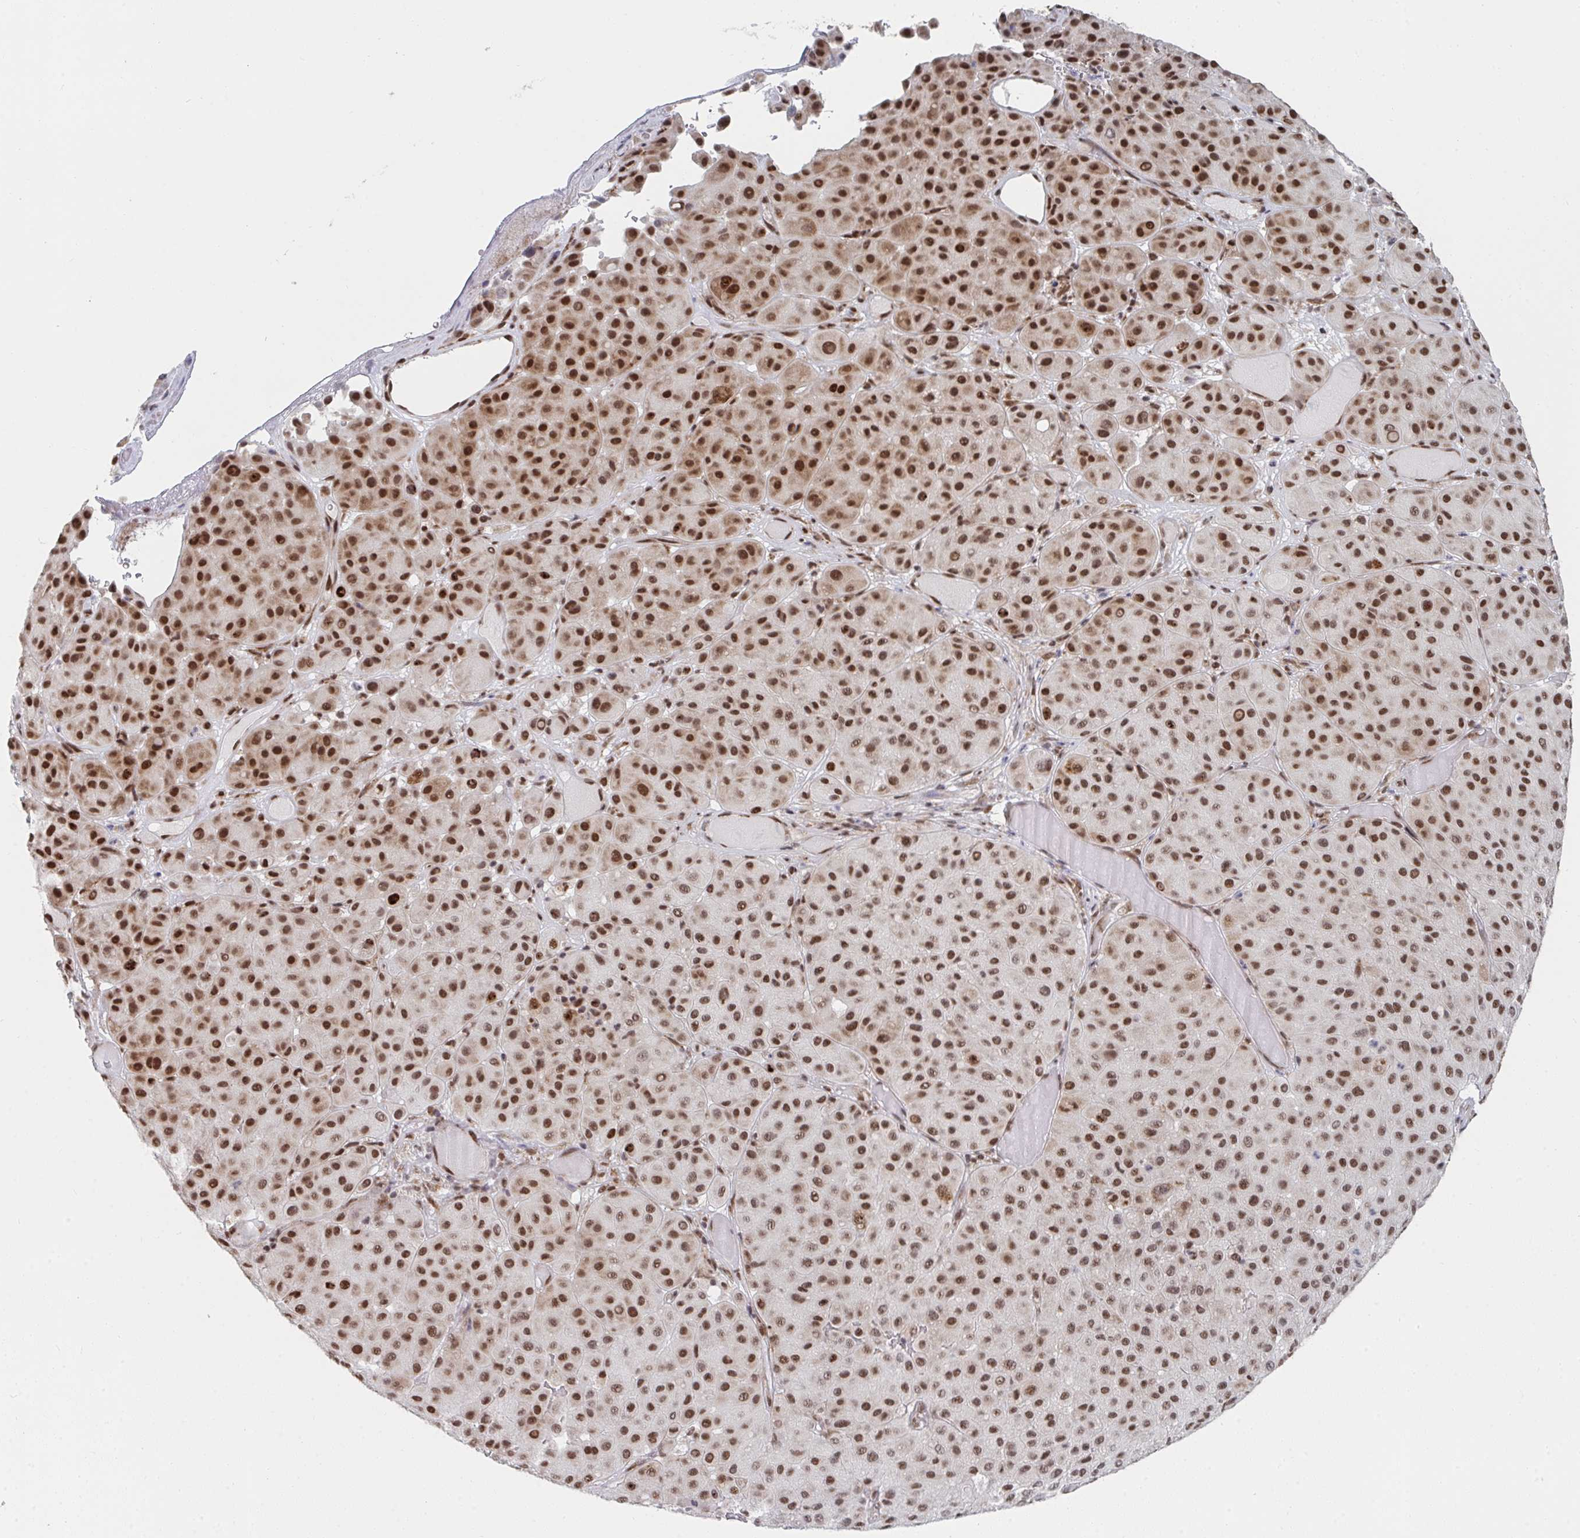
{"staining": {"intensity": "moderate", "quantity": ">75%", "location": "nuclear"}, "tissue": "melanoma", "cell_type": "Tumor cells", "image_type": "cancer", "snomed": [{"axis": "morphology", "description": "Malignant melanoma, Metastatic site"}, {"axis": "topography", "description": "Smooth muscle"}], "caption": "Immunohistochemical staining of human malignant melanoma (metastatic site) shows moderate nuclear protein staining in approximately >75% of tumor cells. The staining is performed using DAB brown chromogen to label protein expression. The nuclei are counter-stained blue using hematoxylin.", "gene": "MBNL1", "patient": {"sex": "male", "age": 41}}